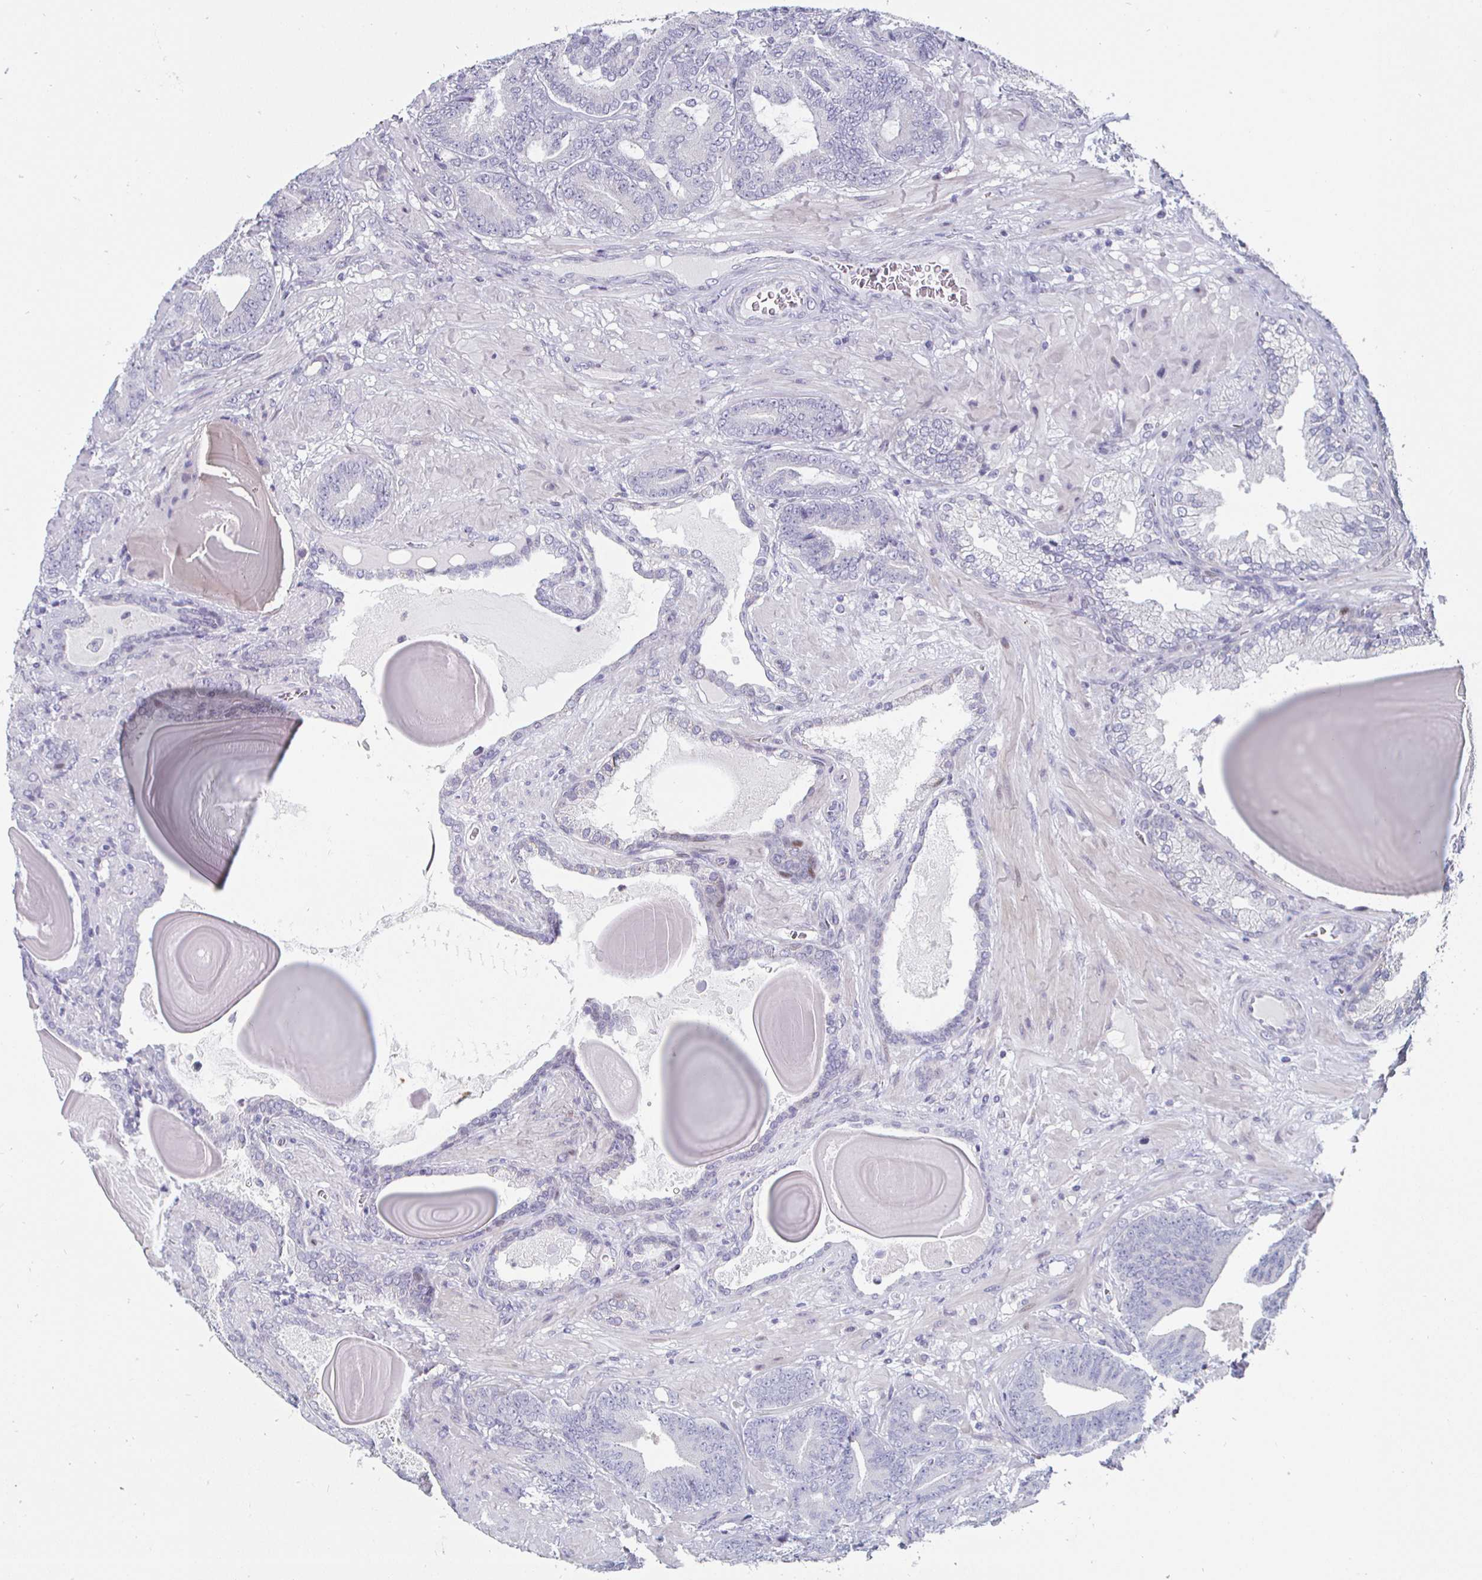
{"staining": {"intensity": "negative", "quantity": "none", "location": "none"}, "tissue": "prostate cancer", "cell_type": "Tumor cells", "image_type": "cancer", "snomed": [{"axis": "morphology", "description": "Adenocarcinoma, High grade"}, {"axis": "topography", "description": "Prostate"}], "caption": "This is an immunohistochemistry image of human prostate high-grade adenocarcinoma. There is no expression in tumor cells.", "gene": "DMRTB1", "patient": {"sex": "male", "age": 62}}